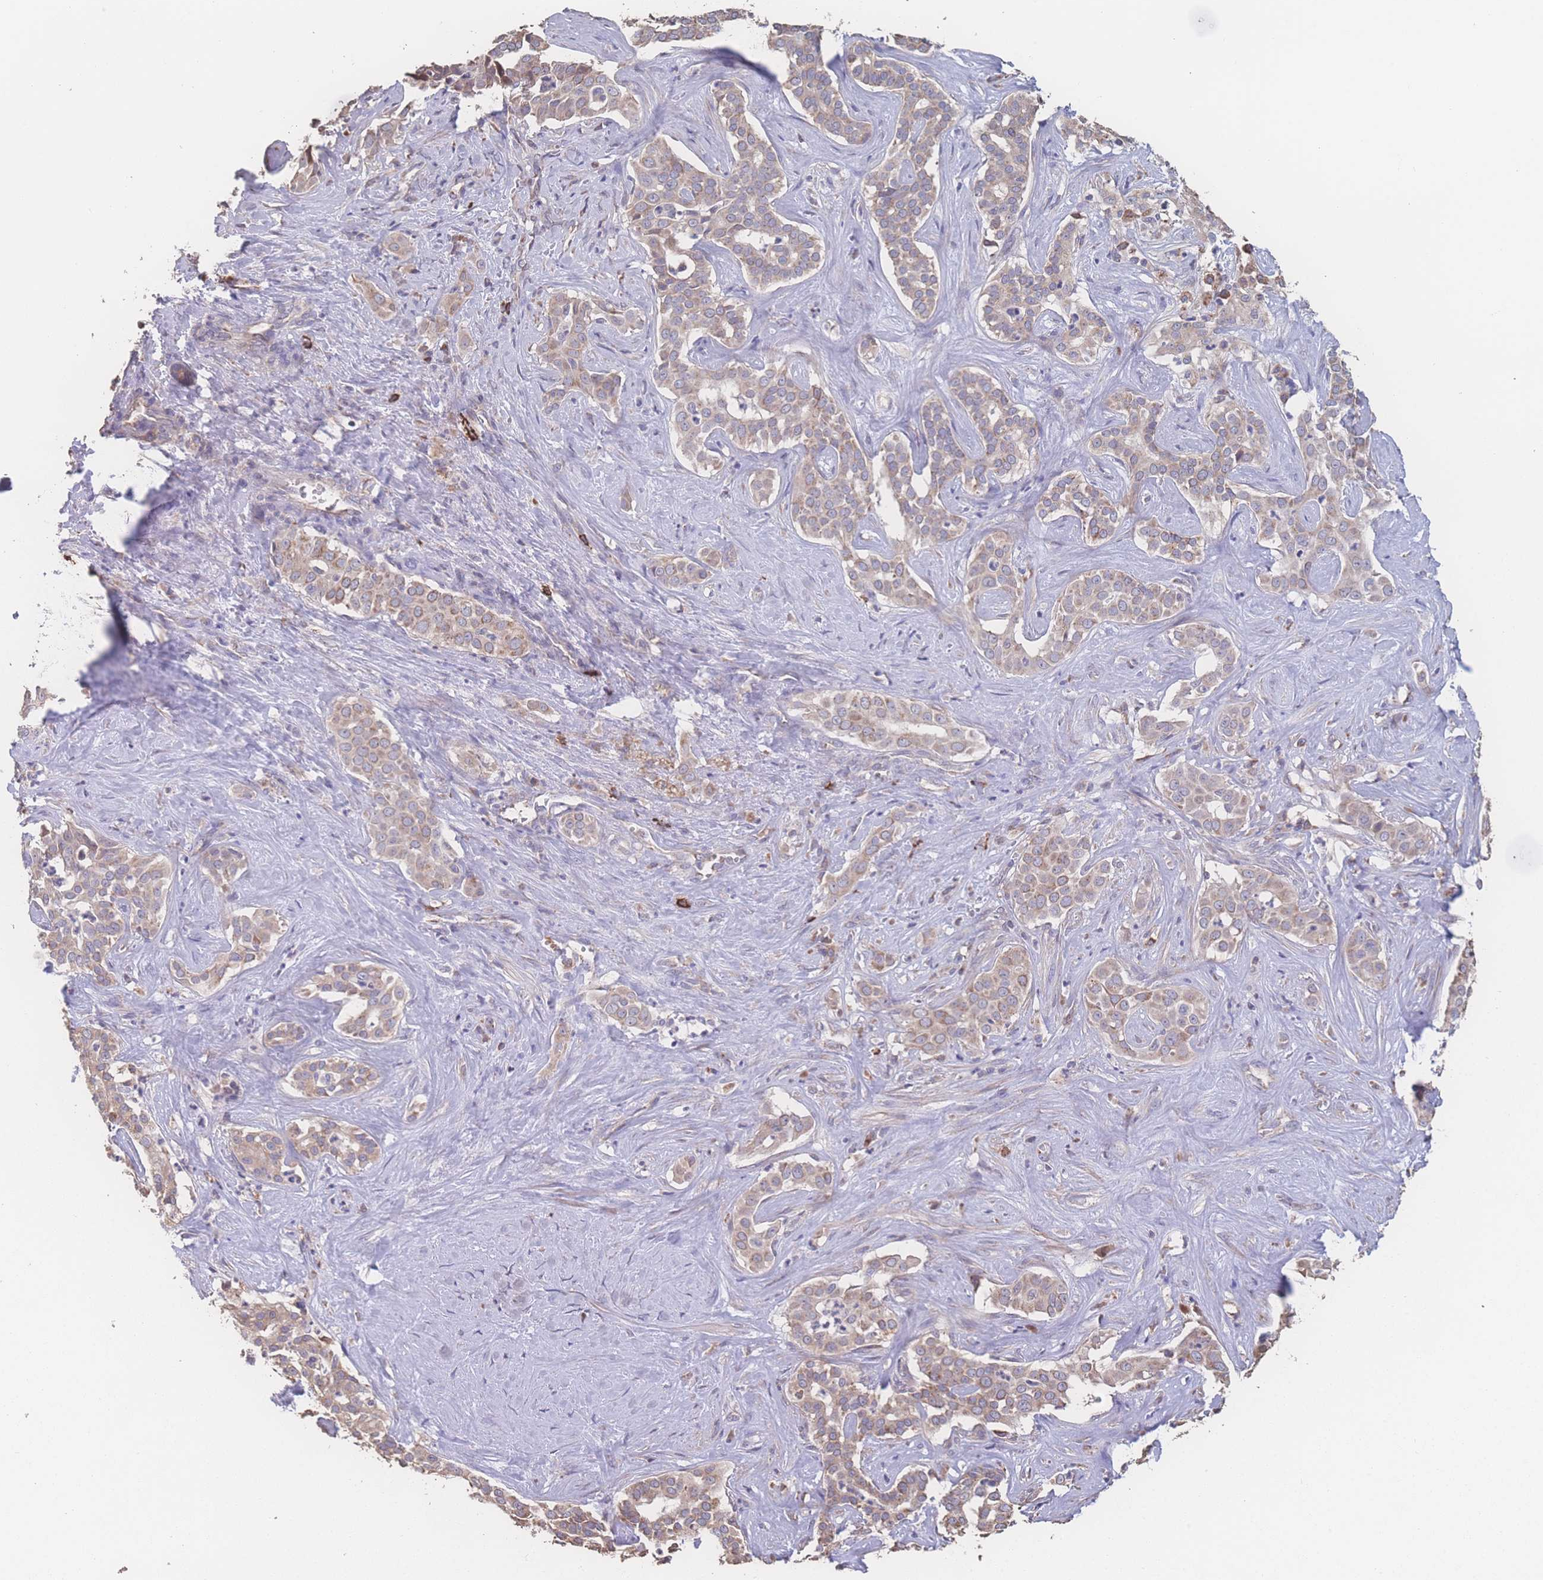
{"staining": {"intensity": "moderate", "quantity": "25%-75%", "location": "cytoplasmic/membranous"}, "tissue": "liver cancer", "cell_type": "Tumor cells", "image_type": "cancer", "snomed": [{"axis": "morphology", "description": "Cholangiocarcinoma"}, {"axis": "topography", "description": "Liver"}], "caption": "Immunohistochemical staining of cholangiocarcinoma (liver) shows medium levels of moderate cytoplasmic/membranous staining in about 25%-75% of tumor cells.", "gene": "SGSM3", "patient": {"sex": "male", "age": 67}}